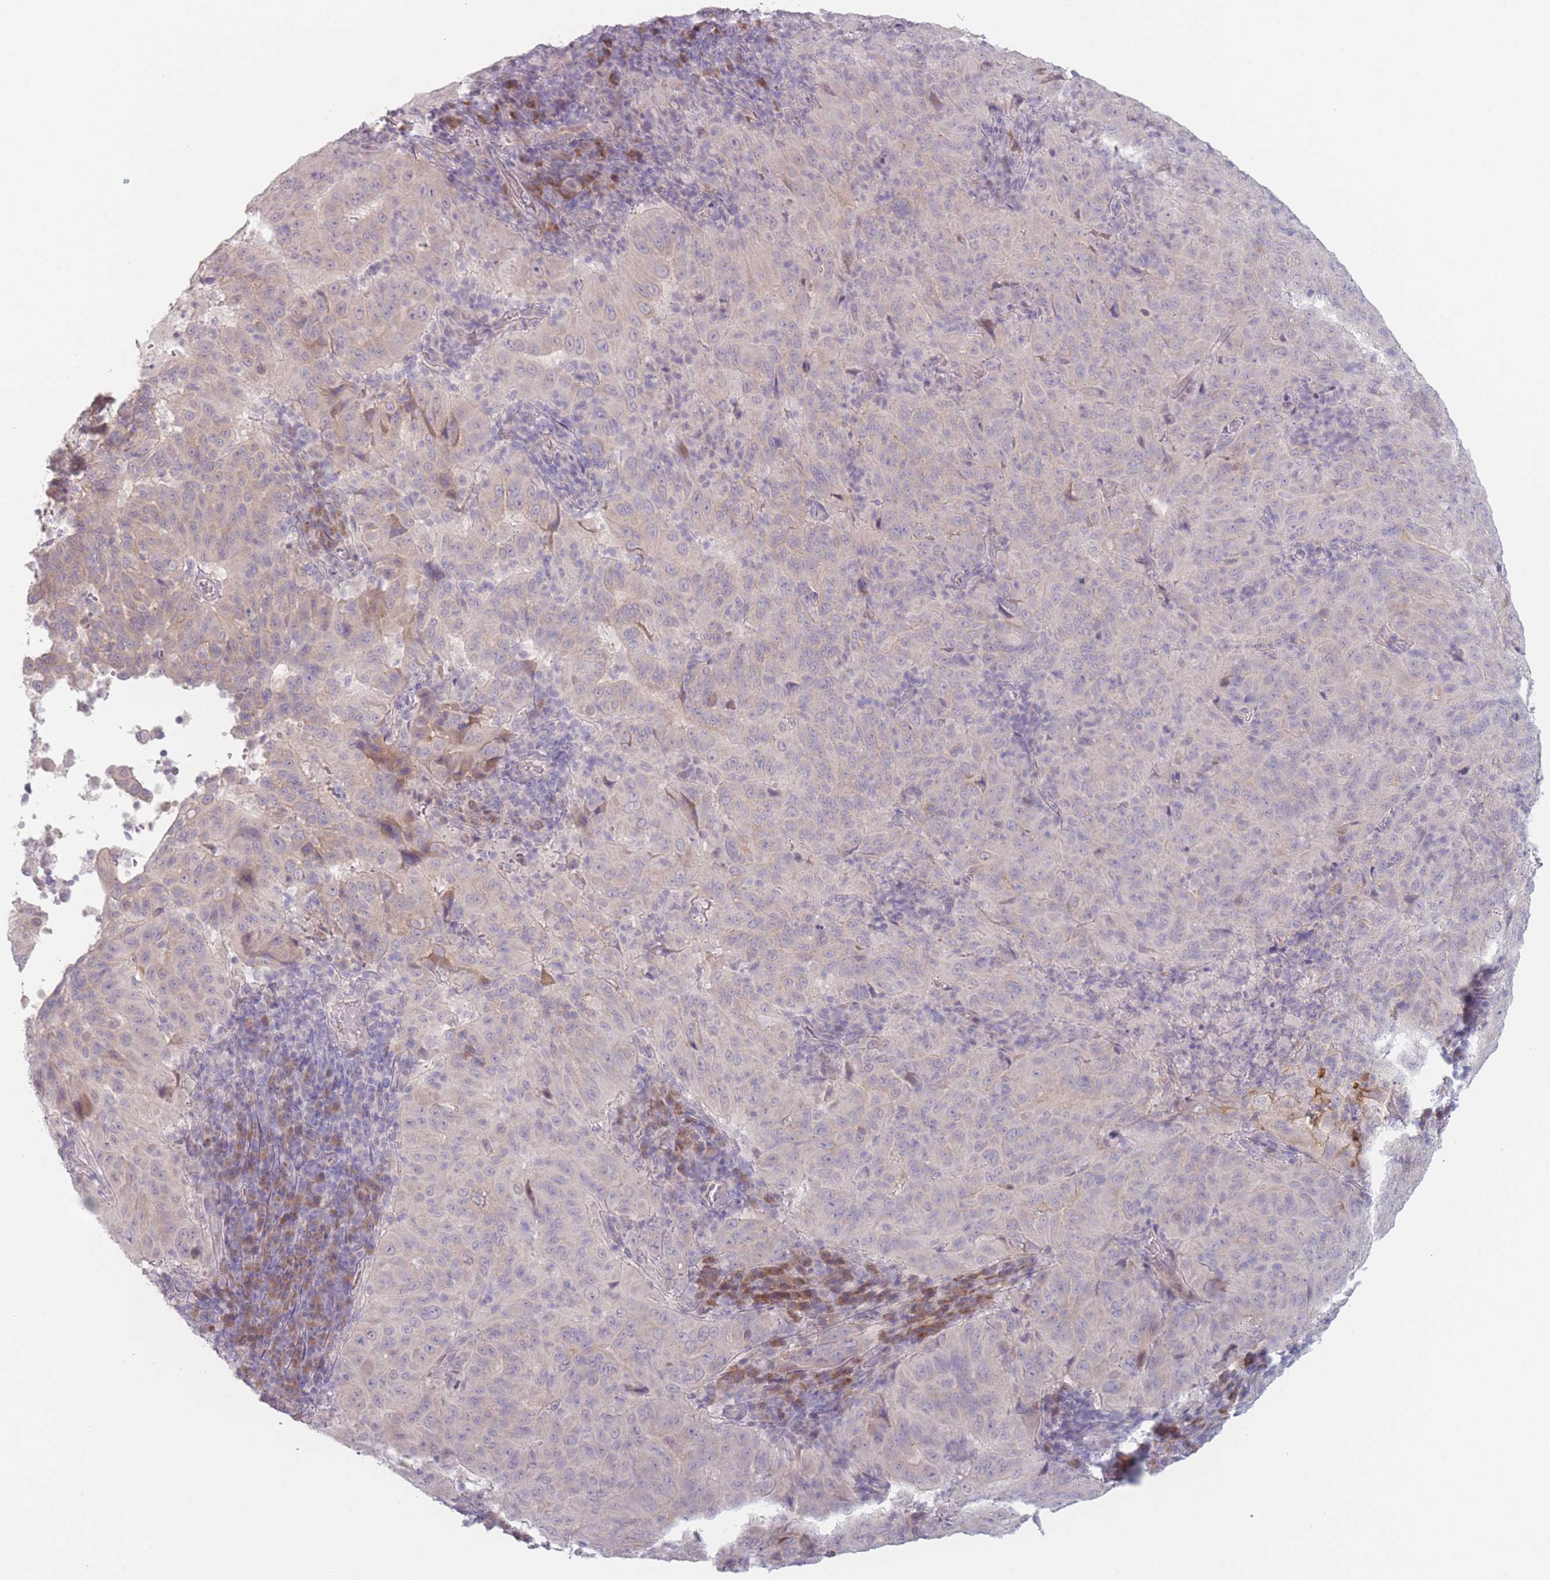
{"staining": {"intensity": "negative", "quantity": "none", "location": "none"}, "tissue": "pancreatic cancer", "cell_type": "Tumor cells", "image_type": "cancer", "snomed": [{"axis": "morphology", "description": "Adenocarcinoma, NOS"}, {"axis": "topography", "description": "Pancreas"}], "caption": "This histopathology image is of pancreatic cancer stained with IHC to label a protein in brown with the nuclei are counter-stained blue. There is no positivity in tumor cells.", "gene": "RASL10B", "patient": {"sex": "male", "age": 63}}